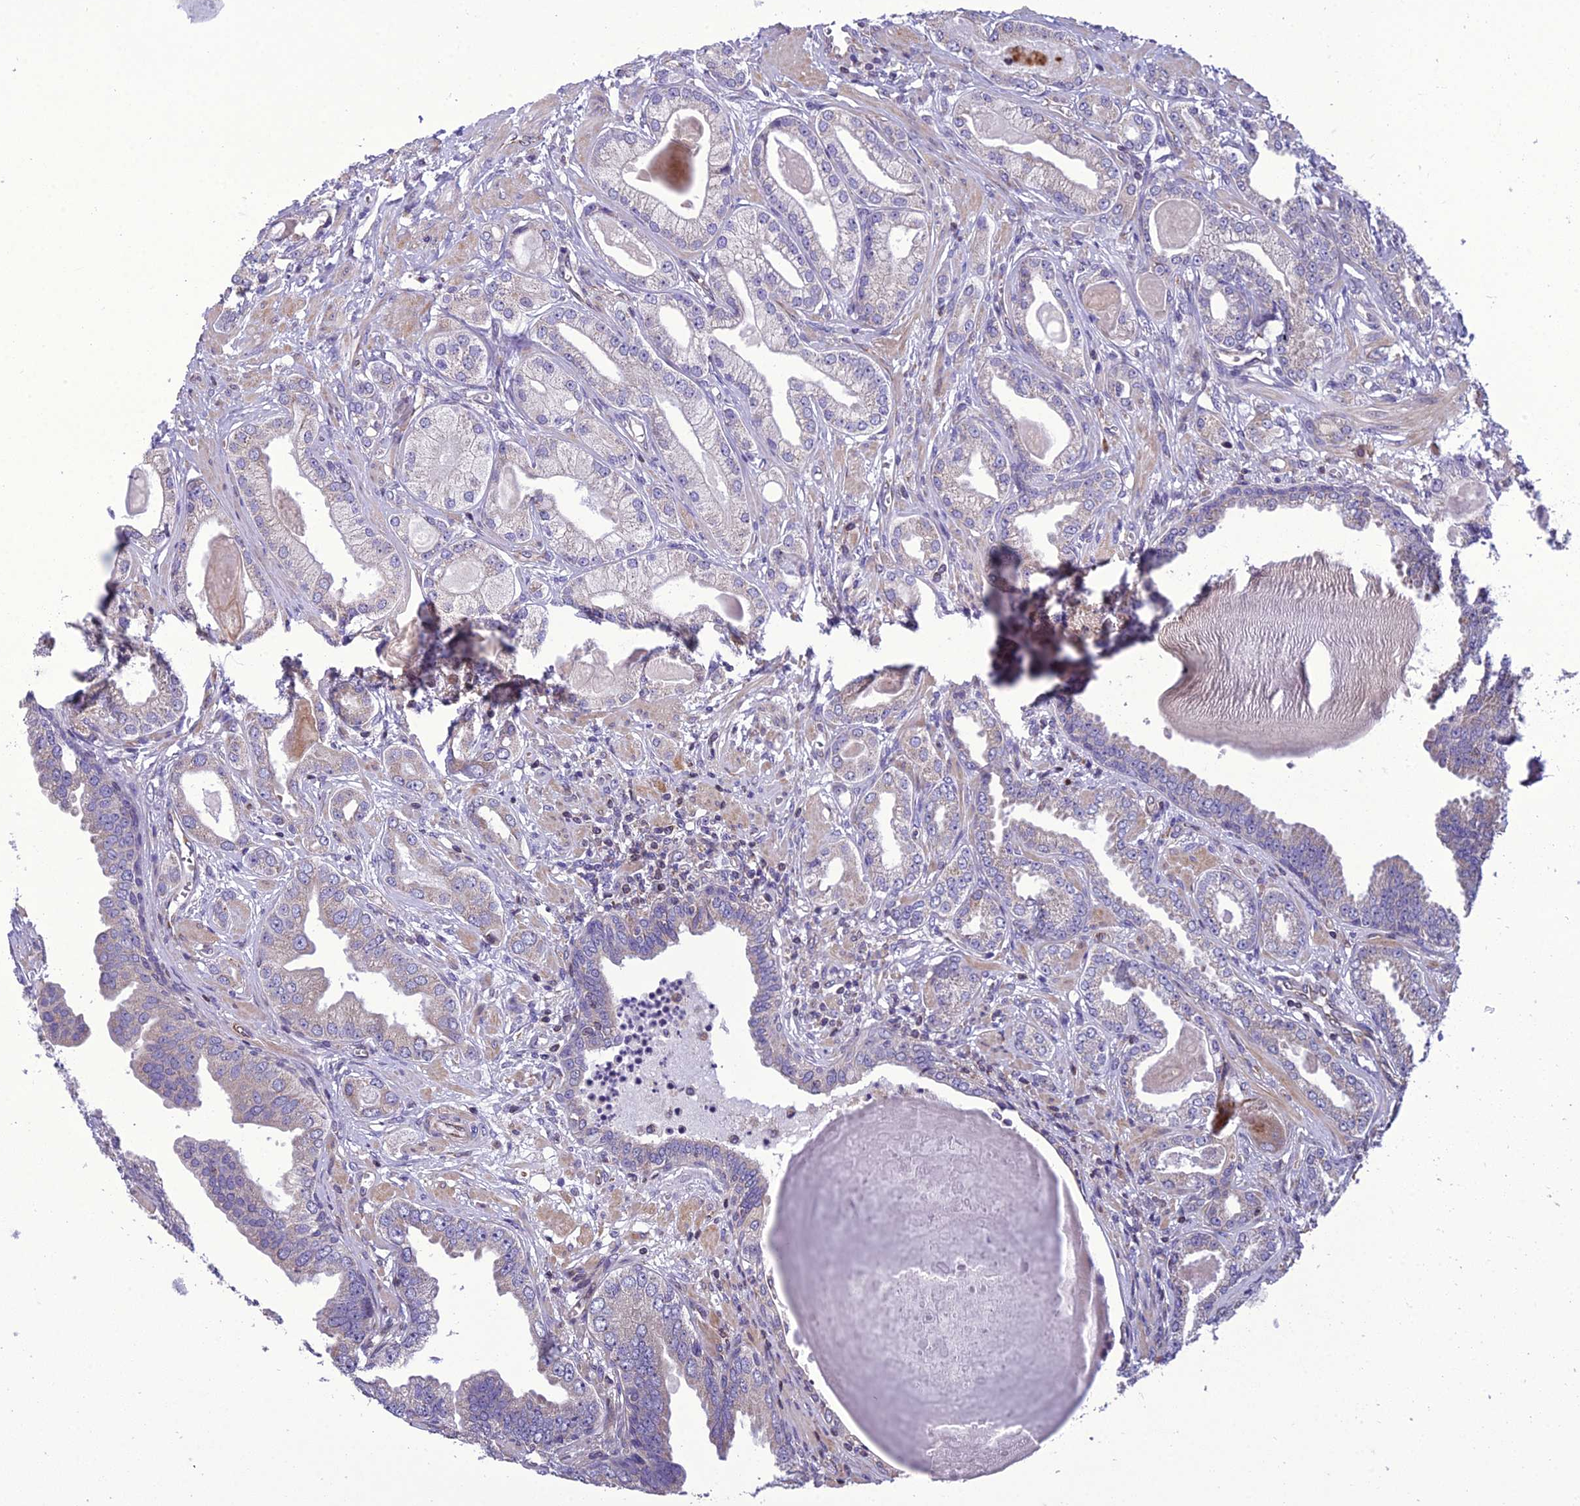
{"staining": {"intensity": "negative", "quantity": "none", "location": "none"}, "tissue": "prostate cancer", "cell_type": "Tumor cells", "image_type": "cancer", "snomed": [{"axis": "morphology", "description": "Adenocarcinoma, Low grade"}, {"axis": "topography", "description": "Prostate"}], "caption": "IHC micrograph of prostate low-grade adenocarcinoma stained for a protein (brown), which exhibits no expression in tumor cells.", "gene": "GIMAP1", "patient": {"sex": "male", "age": 64}}